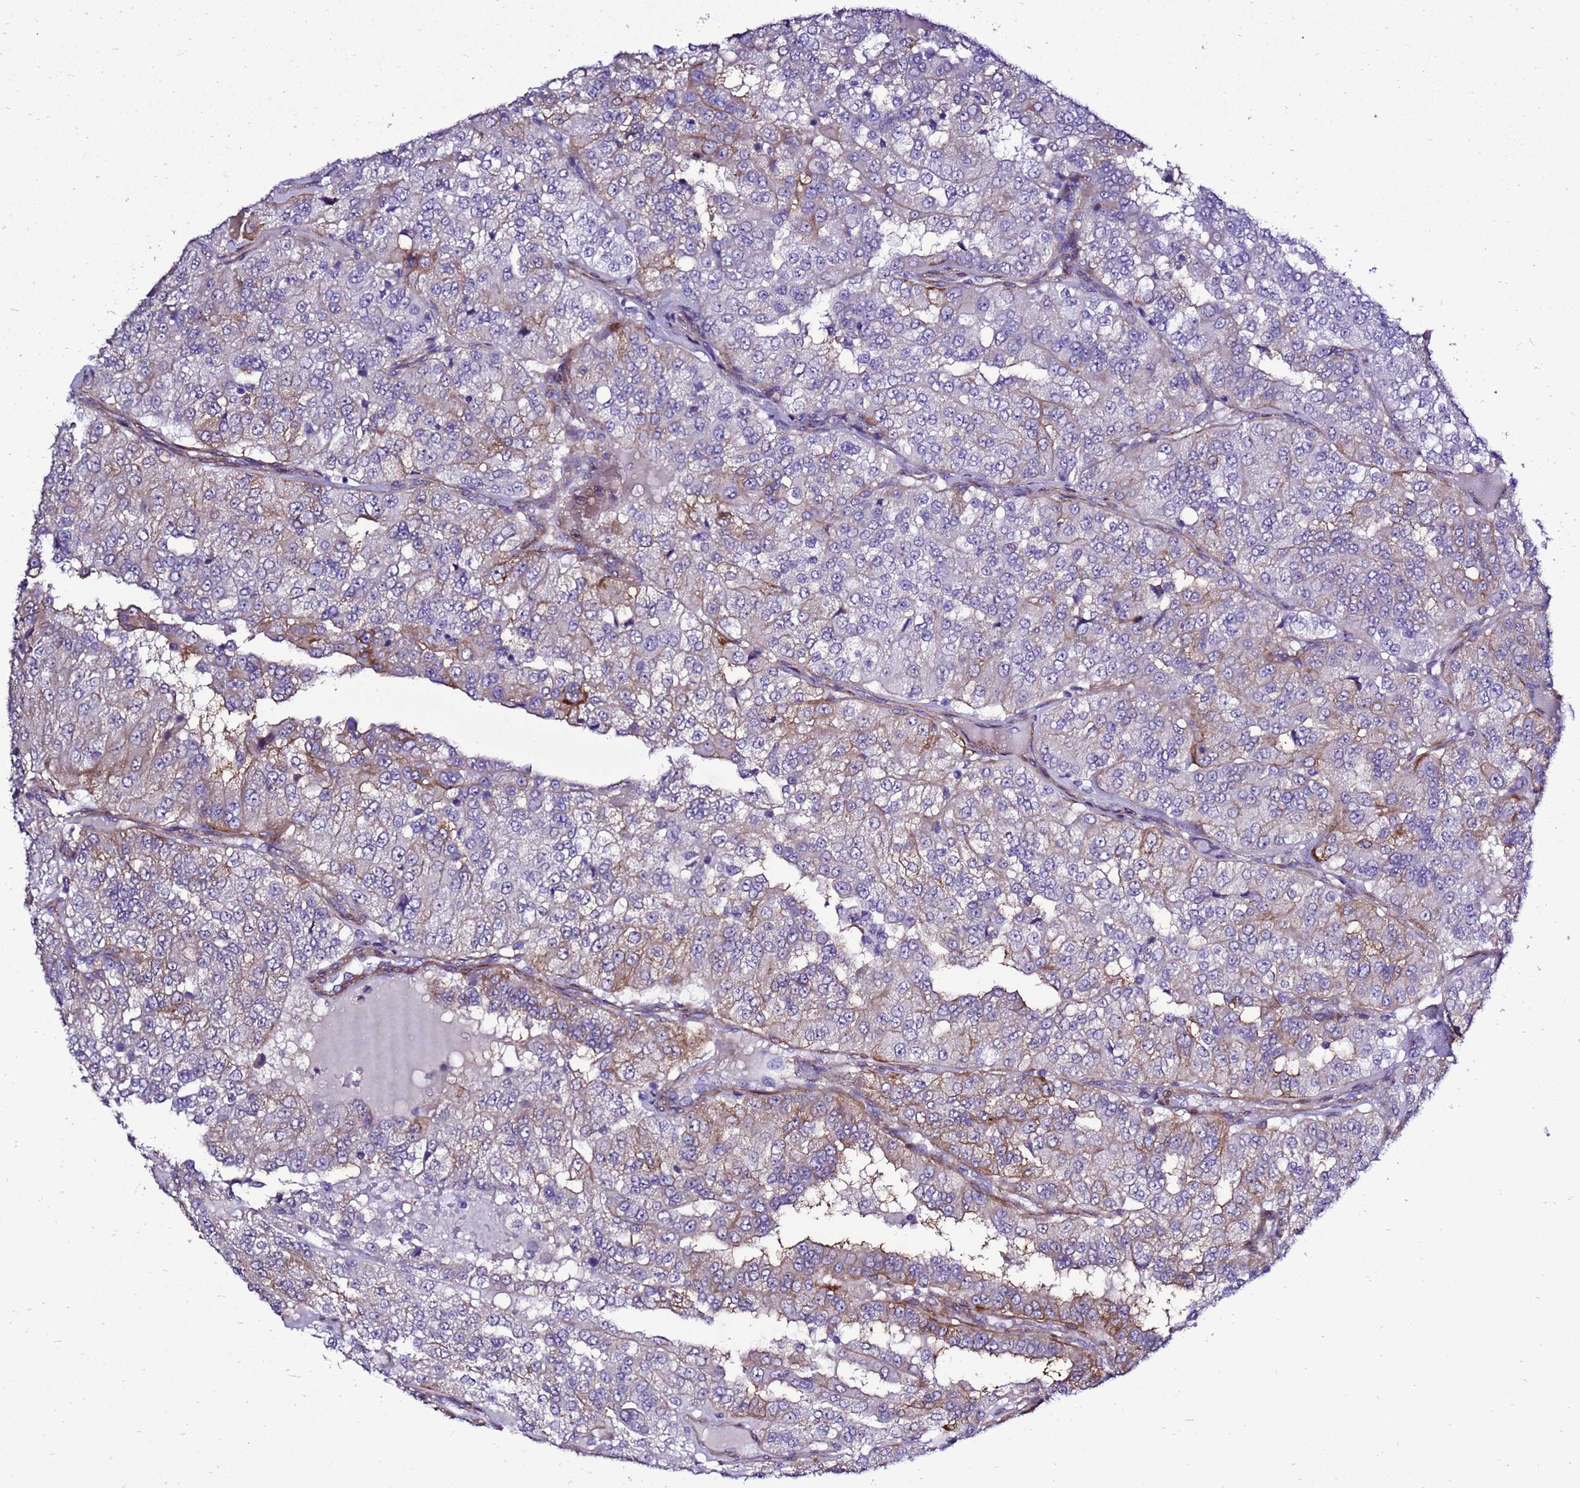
{"staining": {"intensity": "moderate", "quantity": "<25%", "location": "cytoplasmic/membranous"}, "tissue": "renal cancer", "cell_type": "Tumor cells", "image_type": "cancer", "snomed": [{"axis": "morphology", "description": "Adenocarcinoma, NOS"}, {"axis": "topography", "description": "Kidney"}], "caption": "IHC histopathology image of neoplastic tissue: human adenocarcinoma (renal) stained using IHC displays low levels of moderate protein expression localized specifically in the cytoplasmic/membranous of tumor cells, appearing as a cytoplasmic/membranous brown color.", "gene": "GZF1", "patient": {"sex": "female", "age": 63}}